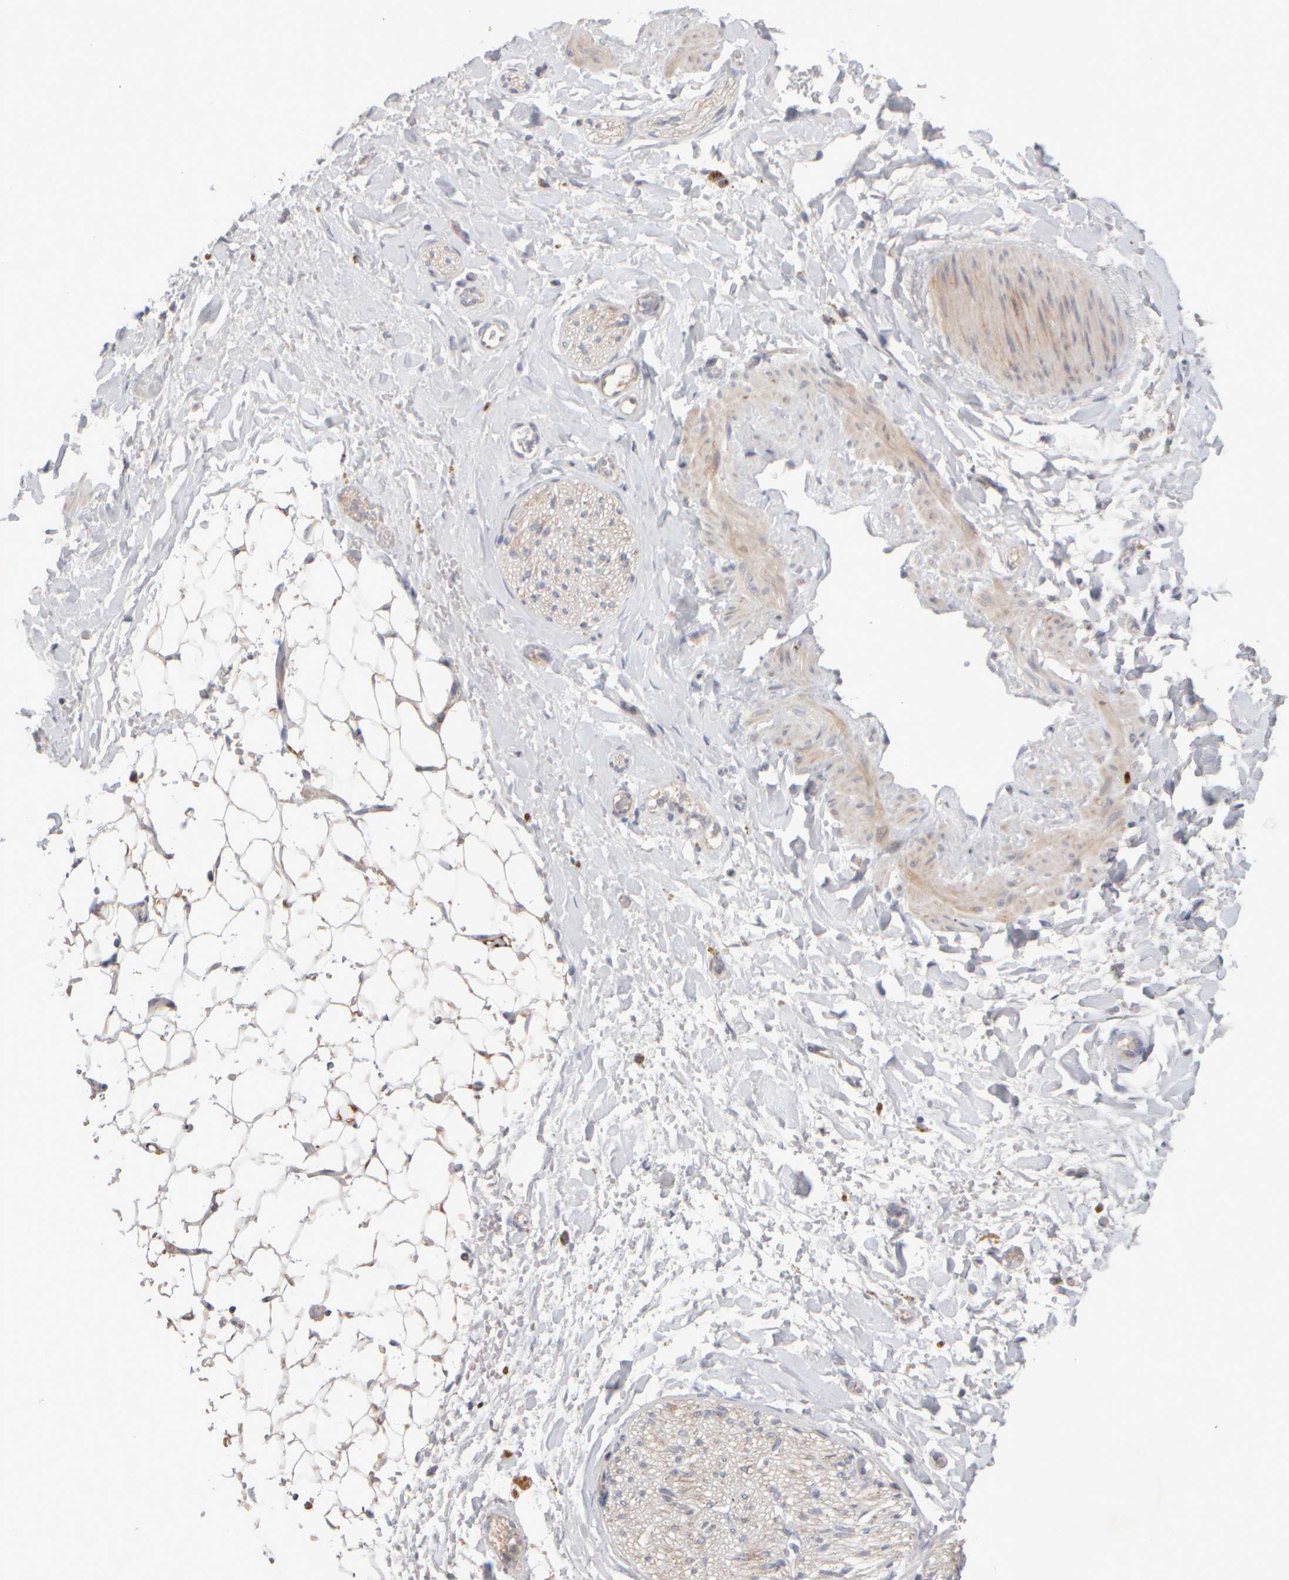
{"staining": {"intensity": "weak", "quantity": "25%-75%", "location": "cytoplasmic/membranous"}, "tissue": "adipose tissue", "cell_type": "Adipocytes", "image_type": "normal", "snomed": [{"axis": "morphology", "description": "Normal tissue, NOS"}, {"axis": "topography", "description": "Kidney"}, {"axis": "topography", "description": "Peripheral nerve tissue"}], "caption": "Immunohistochemistry staining of normal adipose tissue, which demonstrates low levels of weak cytoplasmic/membranous expression in about 25%-75% of adipocytes indicating weak cytoplasmic/membranous protein staining. The staining was performed using DAB (3,3'-diaminobenzidine) (brown) for protein detection and nuclei were counterstained in hematoxylin (blue).", "gene": "CHADL", "patient": {"sex": "male", "age": 7}}